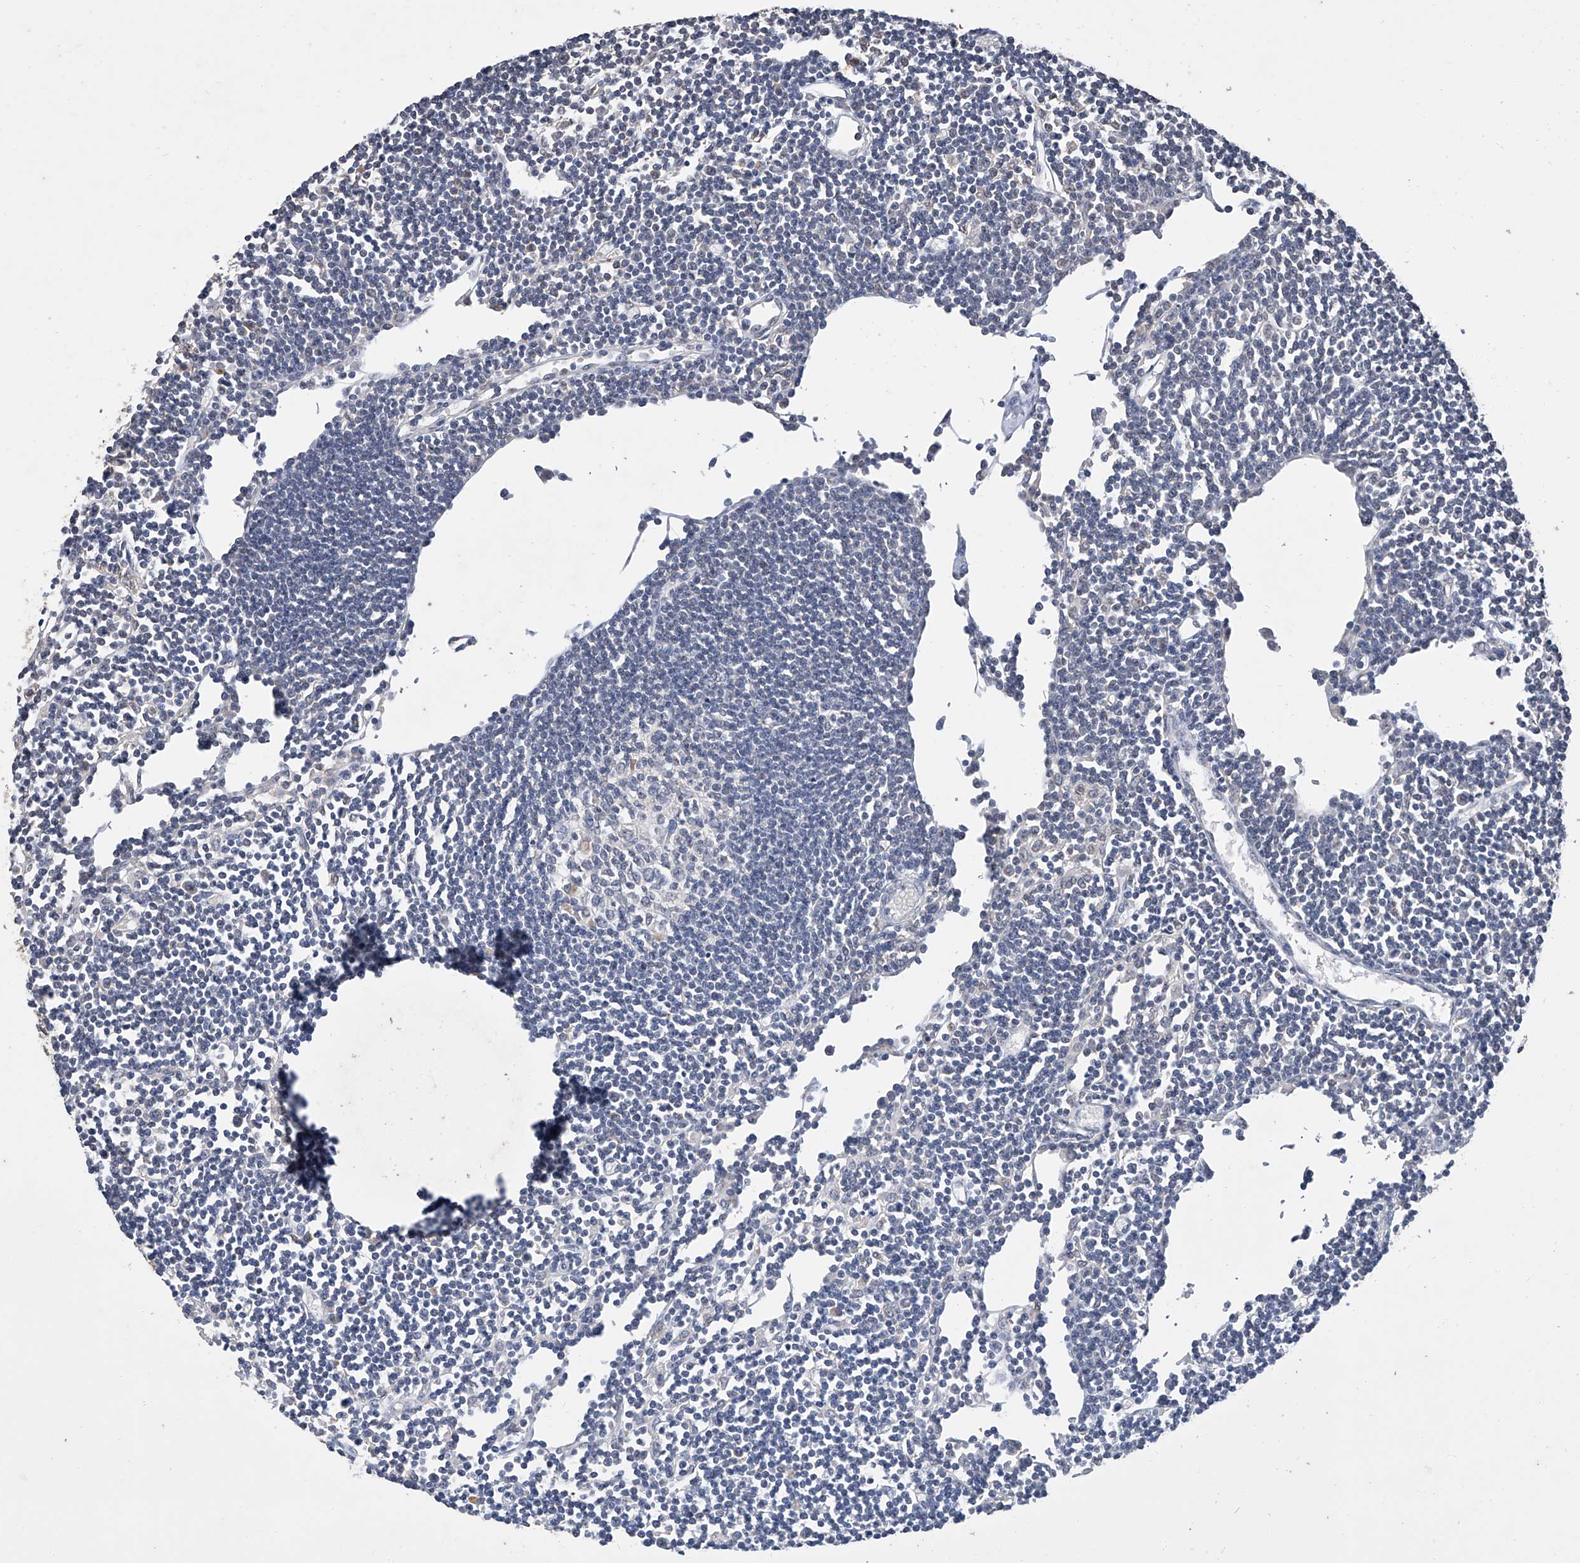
{"staining": {"intensity": "negative", "quantity": "none", "location": "none"}, "tissue": "lymph node", "cell_type": "Germinal center cells", "image_type": "normal", "snomed": [{"axis": "morphology", "description": "Normal tissue, NOS"}, {"axis": "topography", "description": "Lymph node"}], "caption": "DAB immunohistochemical staining of unremarkable human lymph node displays no significant positivity in germinal center cells. (DAB immunohistochemistry, high magnification).", "gene": "GPT", "patient": {"sex": "female", "age": 11}}